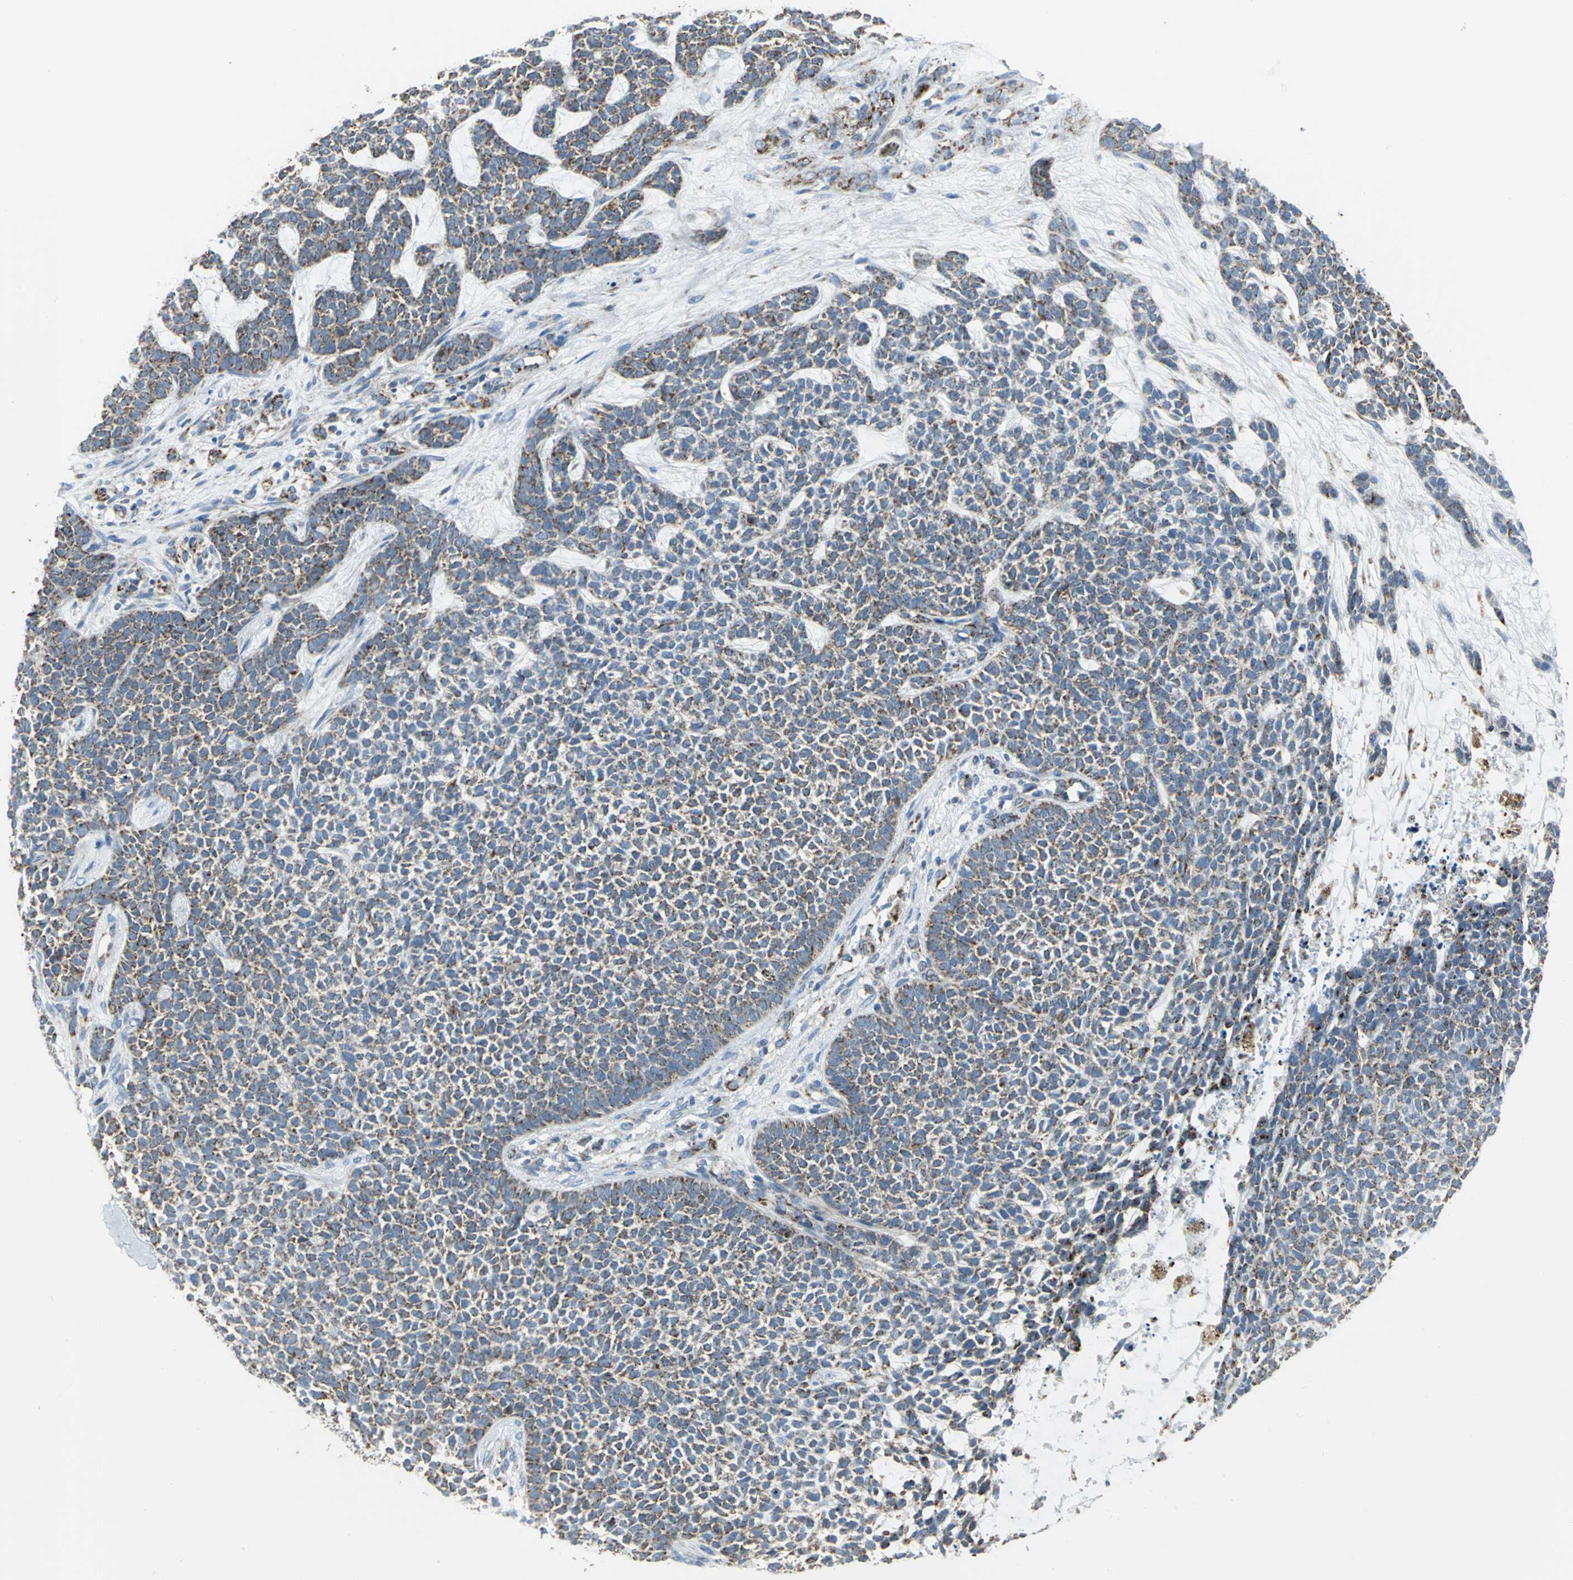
{"staining": {"intensity": "moderate", "quantity": "25%-75%", "location": "cytoplasmic/membranous"}, "tissue": "skin cancer", "cell_type": "Tumor cells", "image_type": "cancer", "snomed": [{"axis": "morphology", "description": "Basal cell carcinoma"}, {"axis": "topography", "description": "Skin"}], "caption": "Basal cell carcinoma (skin) tissue reveals moderate cytoplasmic/membranous positivity in approximately 25%-75% of tumor cells The staining was performed using DAB, with brown indicating positive protein expression. Nuclei are stained blue with hematoxylin.", "gene": "NTRK1", "patient": {"sex": "female", "age": 84}}